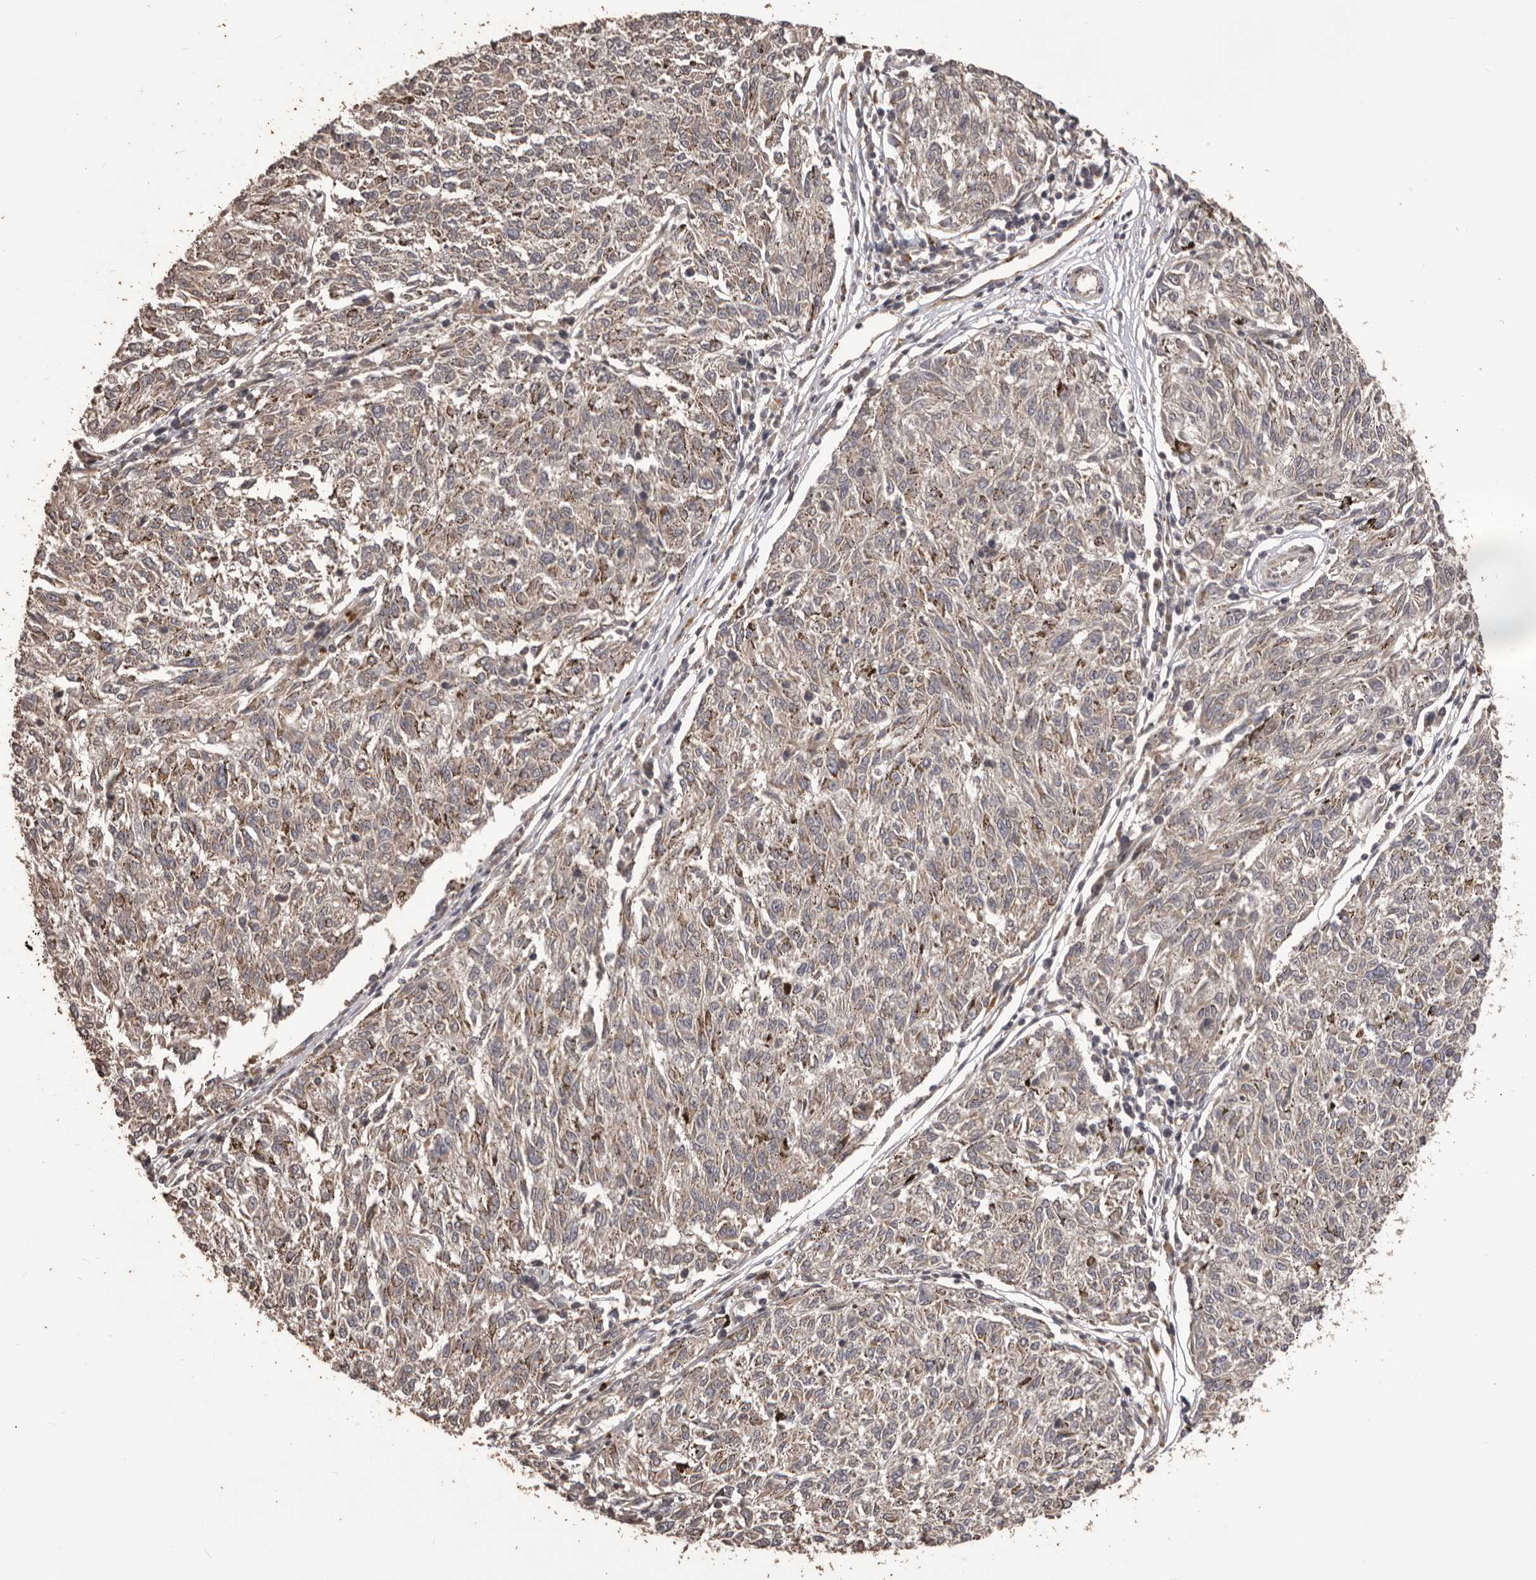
{"staining": {"intensity": "weak", "quantity": "25%-75%", "location": "cytoplasmic/membranous"}, "tissue": "melanoma", "cell_type": "Tumor cells", "image_type": "cancer", "snomed": [{"axis": "morphology", "description": "Malignant melanoma, NOS"}, {"axis": "topography", "description": "Skin"}], "caption": "Immunohistochemistry staining of melanoma, which exhibits low levels of weak cytoplasmic/membranous positivity in about 25%-75% of tumor cells indicating weak cytoplasmic/membranous protein expression. The staining was performed using DAB (brown) for protein detection and nuclei were counterstained in hematoxylin (blue).", "gene": "QRSL1", "patient": {"sex": "female", "age": 72}}